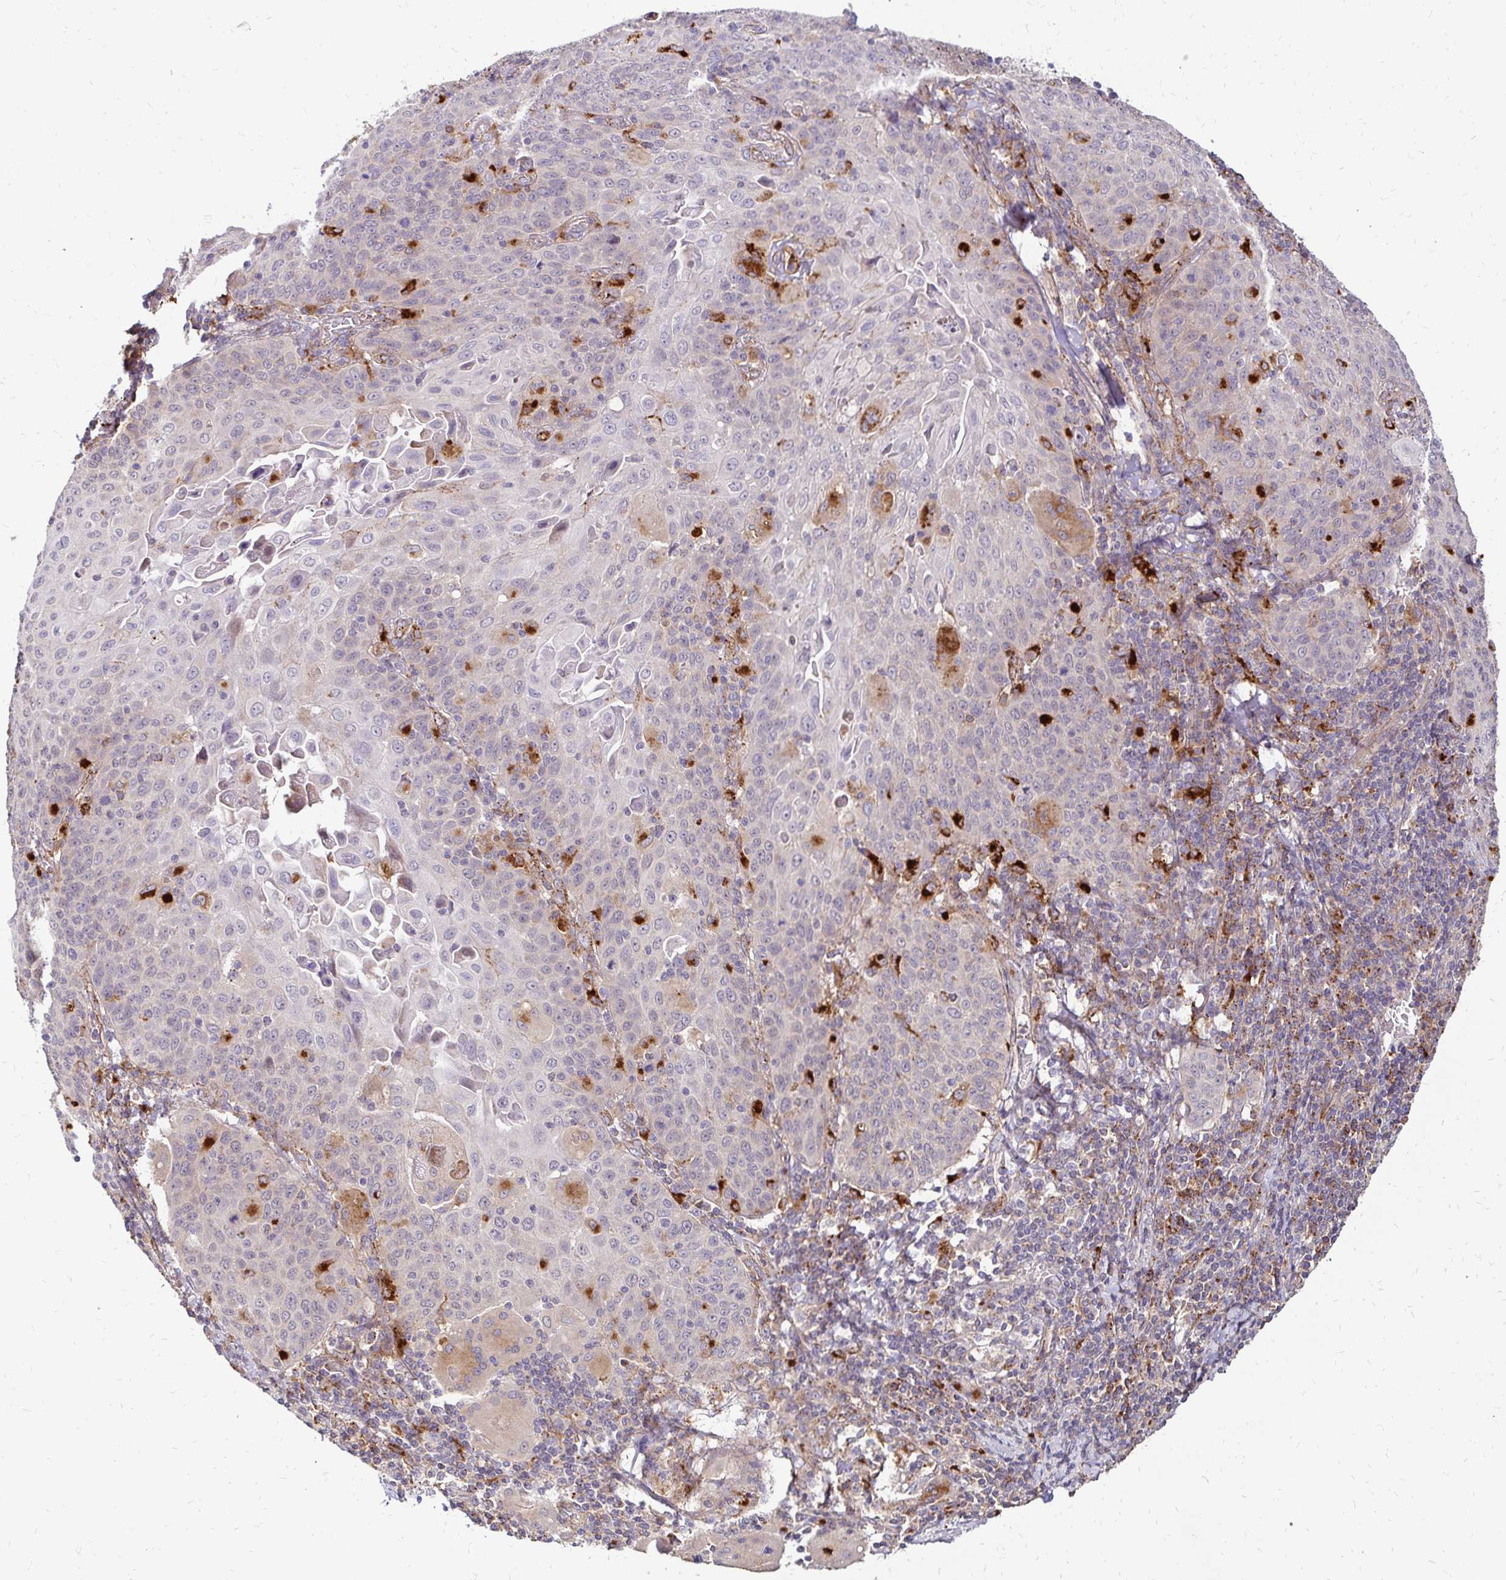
{"staining": {"intensity": "negative", "quantity": "none", "location": "none"}, "tissue": "cervical cancer", "cell_type": "Tumor cells", "image_type": "cancer", "snomed": [{"axis": "morphology", "description": "Squamous cell carcinoma, NOS"}, {"axis": "topography", "description": "Cervix"}], "caption": "Tumor cells show no significant staining in cervical cancer.", "gene": "IDUA", "patient": {"sex": "female", "age": 65}}